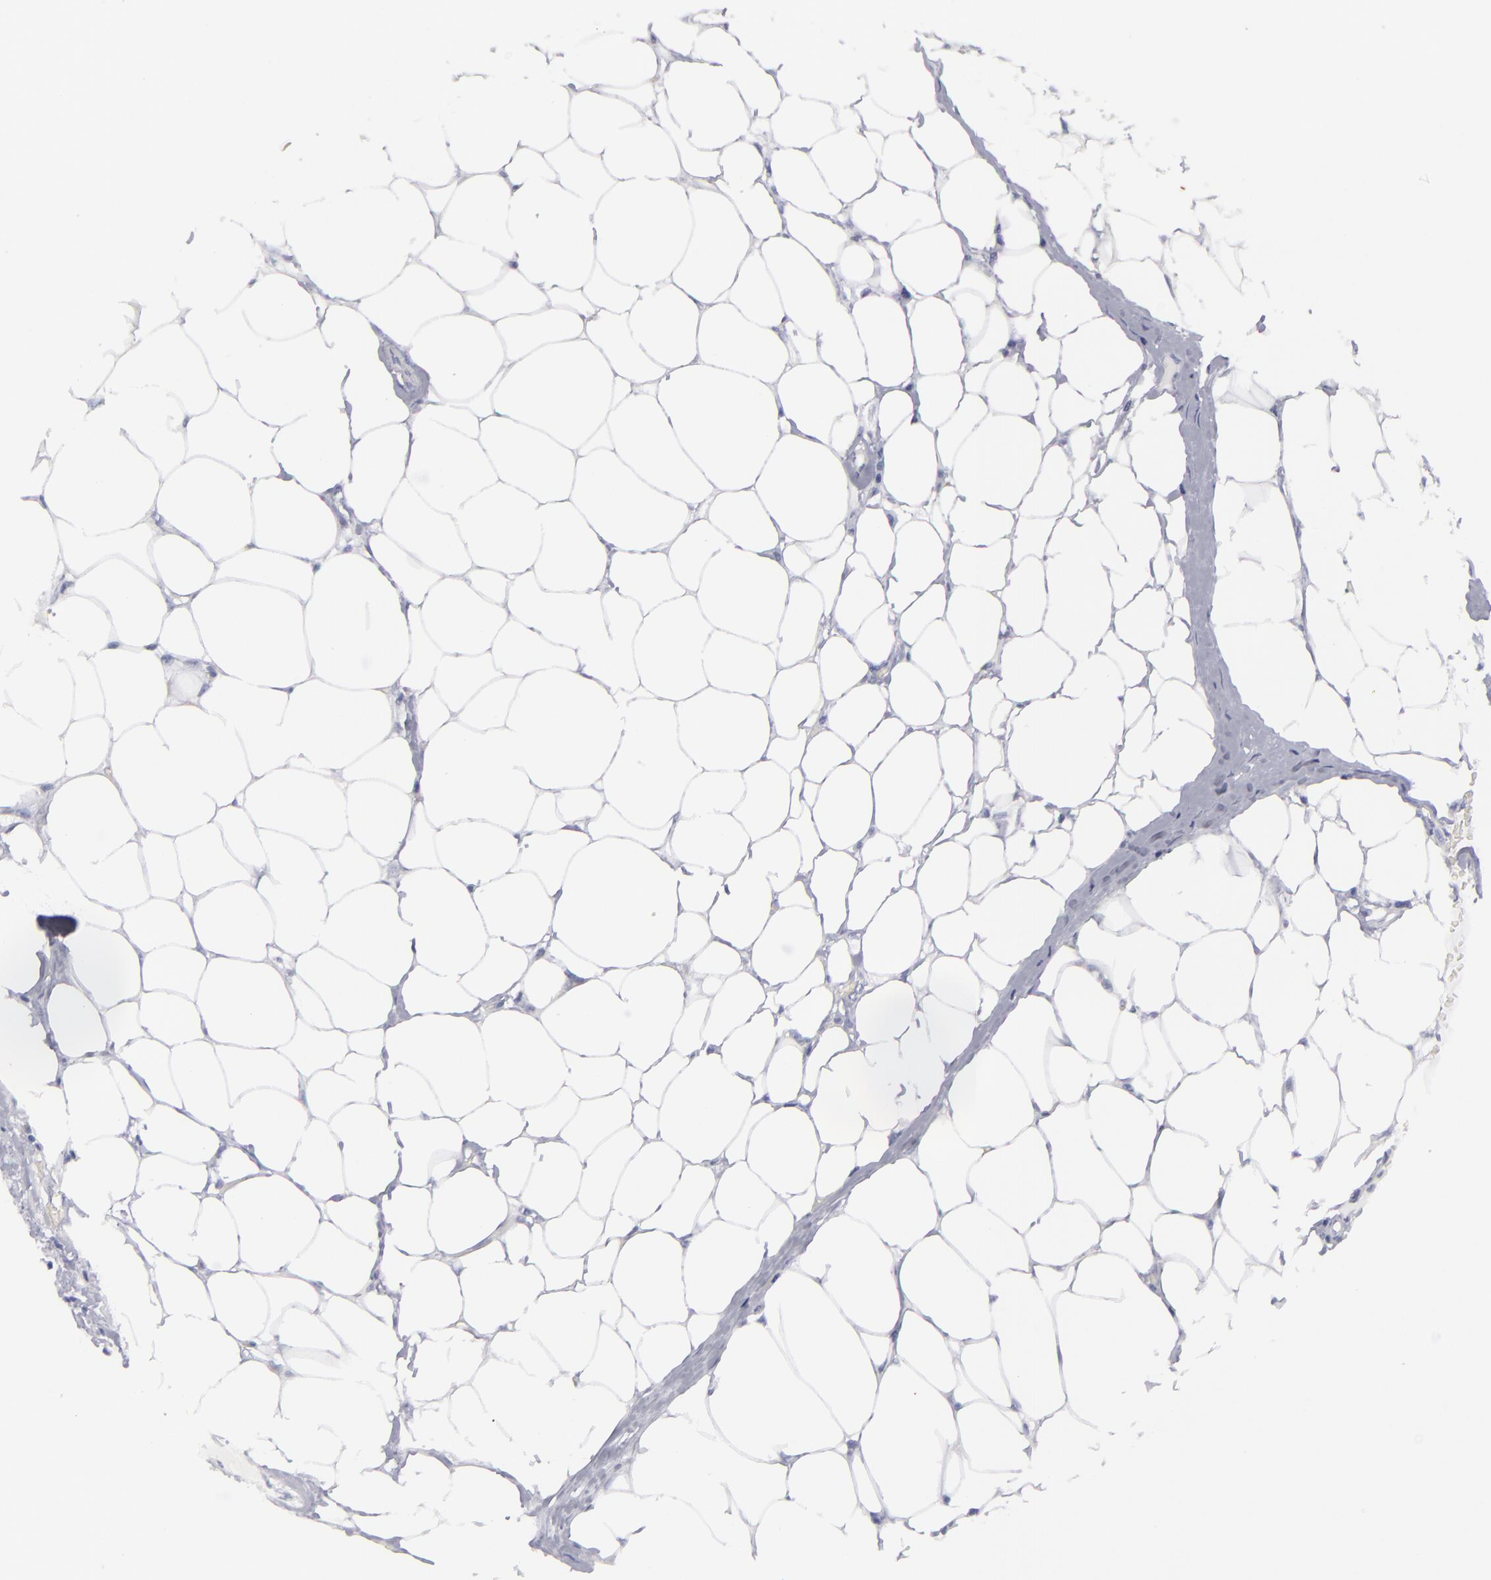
{"staining": {"intensity": "strong", "quantity": ">75%", "location": "cytoplasmic/membranous"}, "tissue": "colorectal cancer", "cell_type": "Tumor cells", "image_type": "cancer", "snomed": [{"axis": "morphology", "description": "Adenocarcinoma, NOS"}, {"axis": "topography", "description": "Colon"}], "caption": "High-power microscopy captured an IHC micrograph of colorectal cancer, revealing strong cytoplasmic/membranous staining in approximately >75% of tumor cells.", "gene": "JUP", "patient": {"sex": "female", "age": 70}}